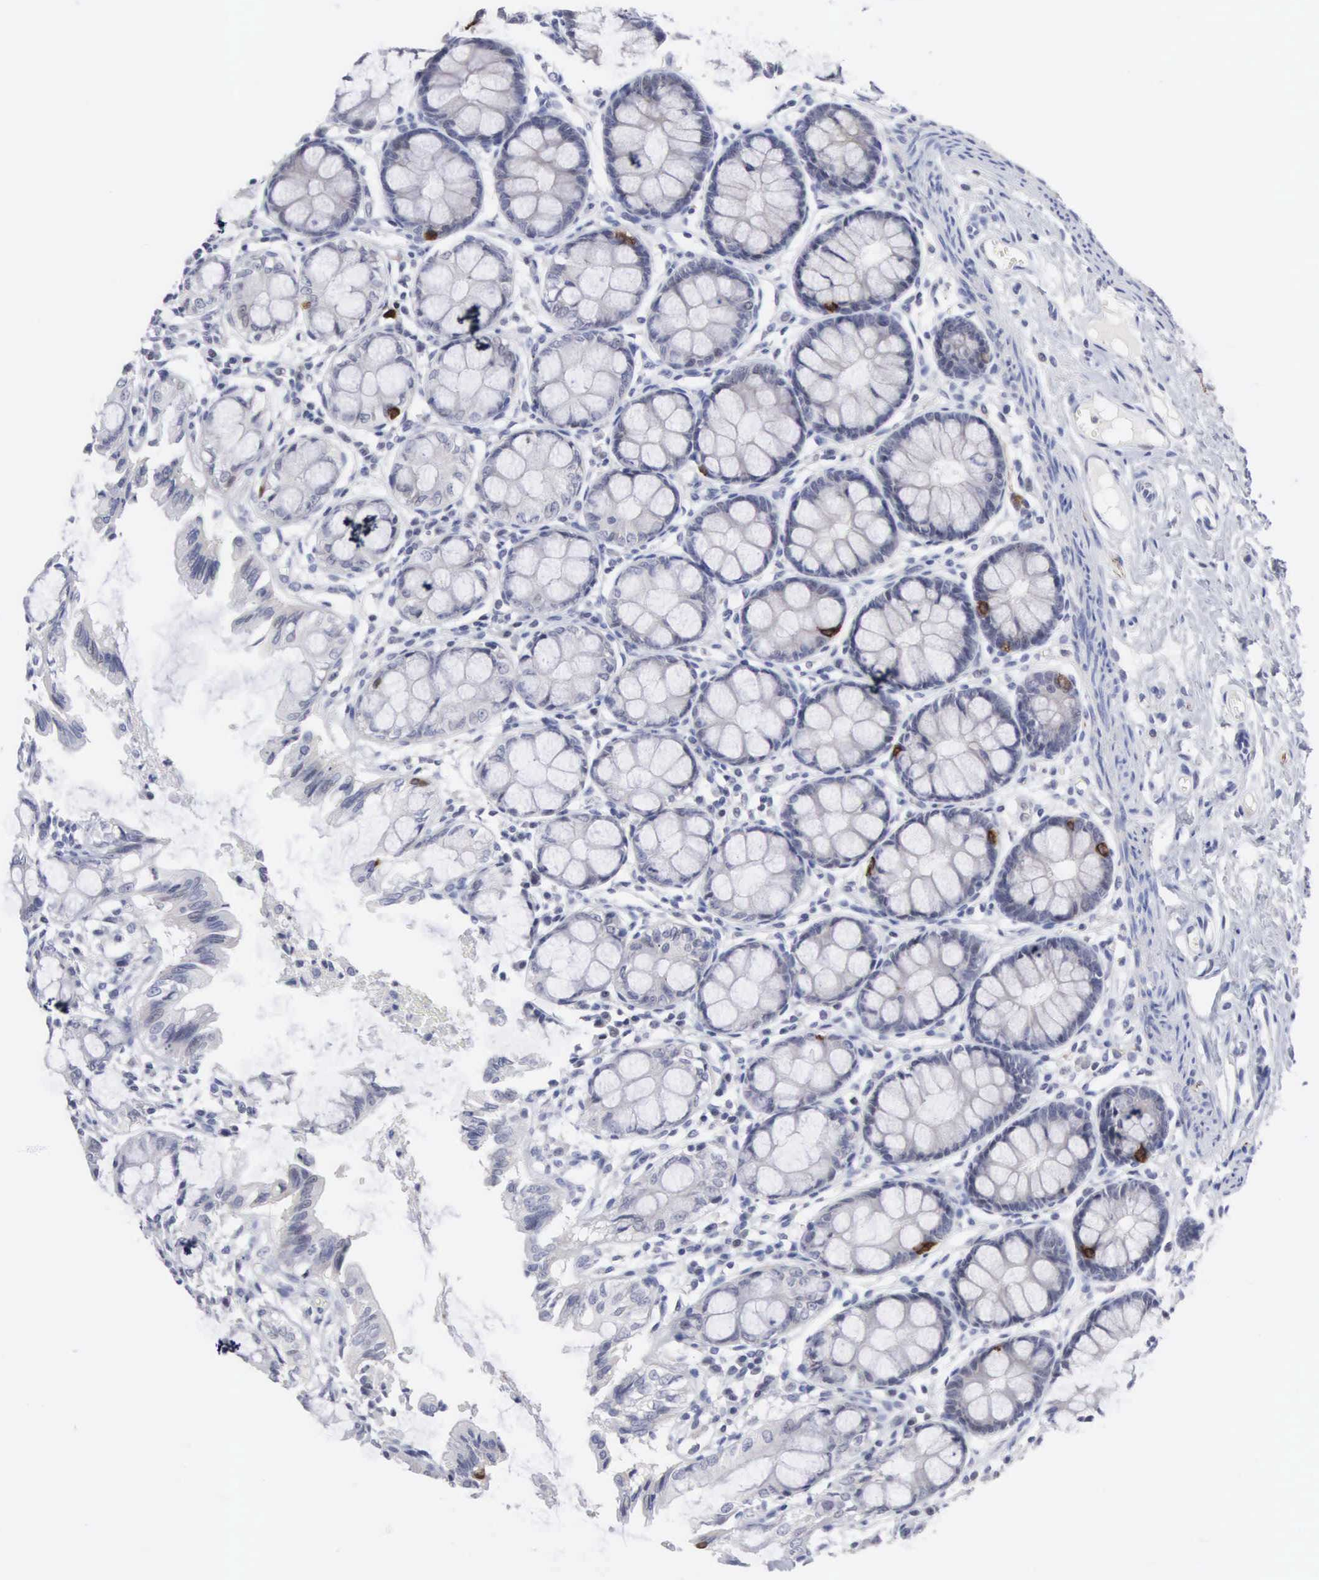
{"staining": {"intensity": "negative", "quantity": "none", "location": "none"}, "tissue": "colon", "cell_type": "Endothelial cells", "image_type": "normal", "snomed": [{"axis": "morphology", "description": "Normal tissue, NOS"}, {"axis": "topography", "description": "Colon"}], "caption": "Immunohistochemistry of normal colon displays no positivity in endothelial cells.", "gene": "ACOT4", "patient": {"sex": "male", "age": 54}}